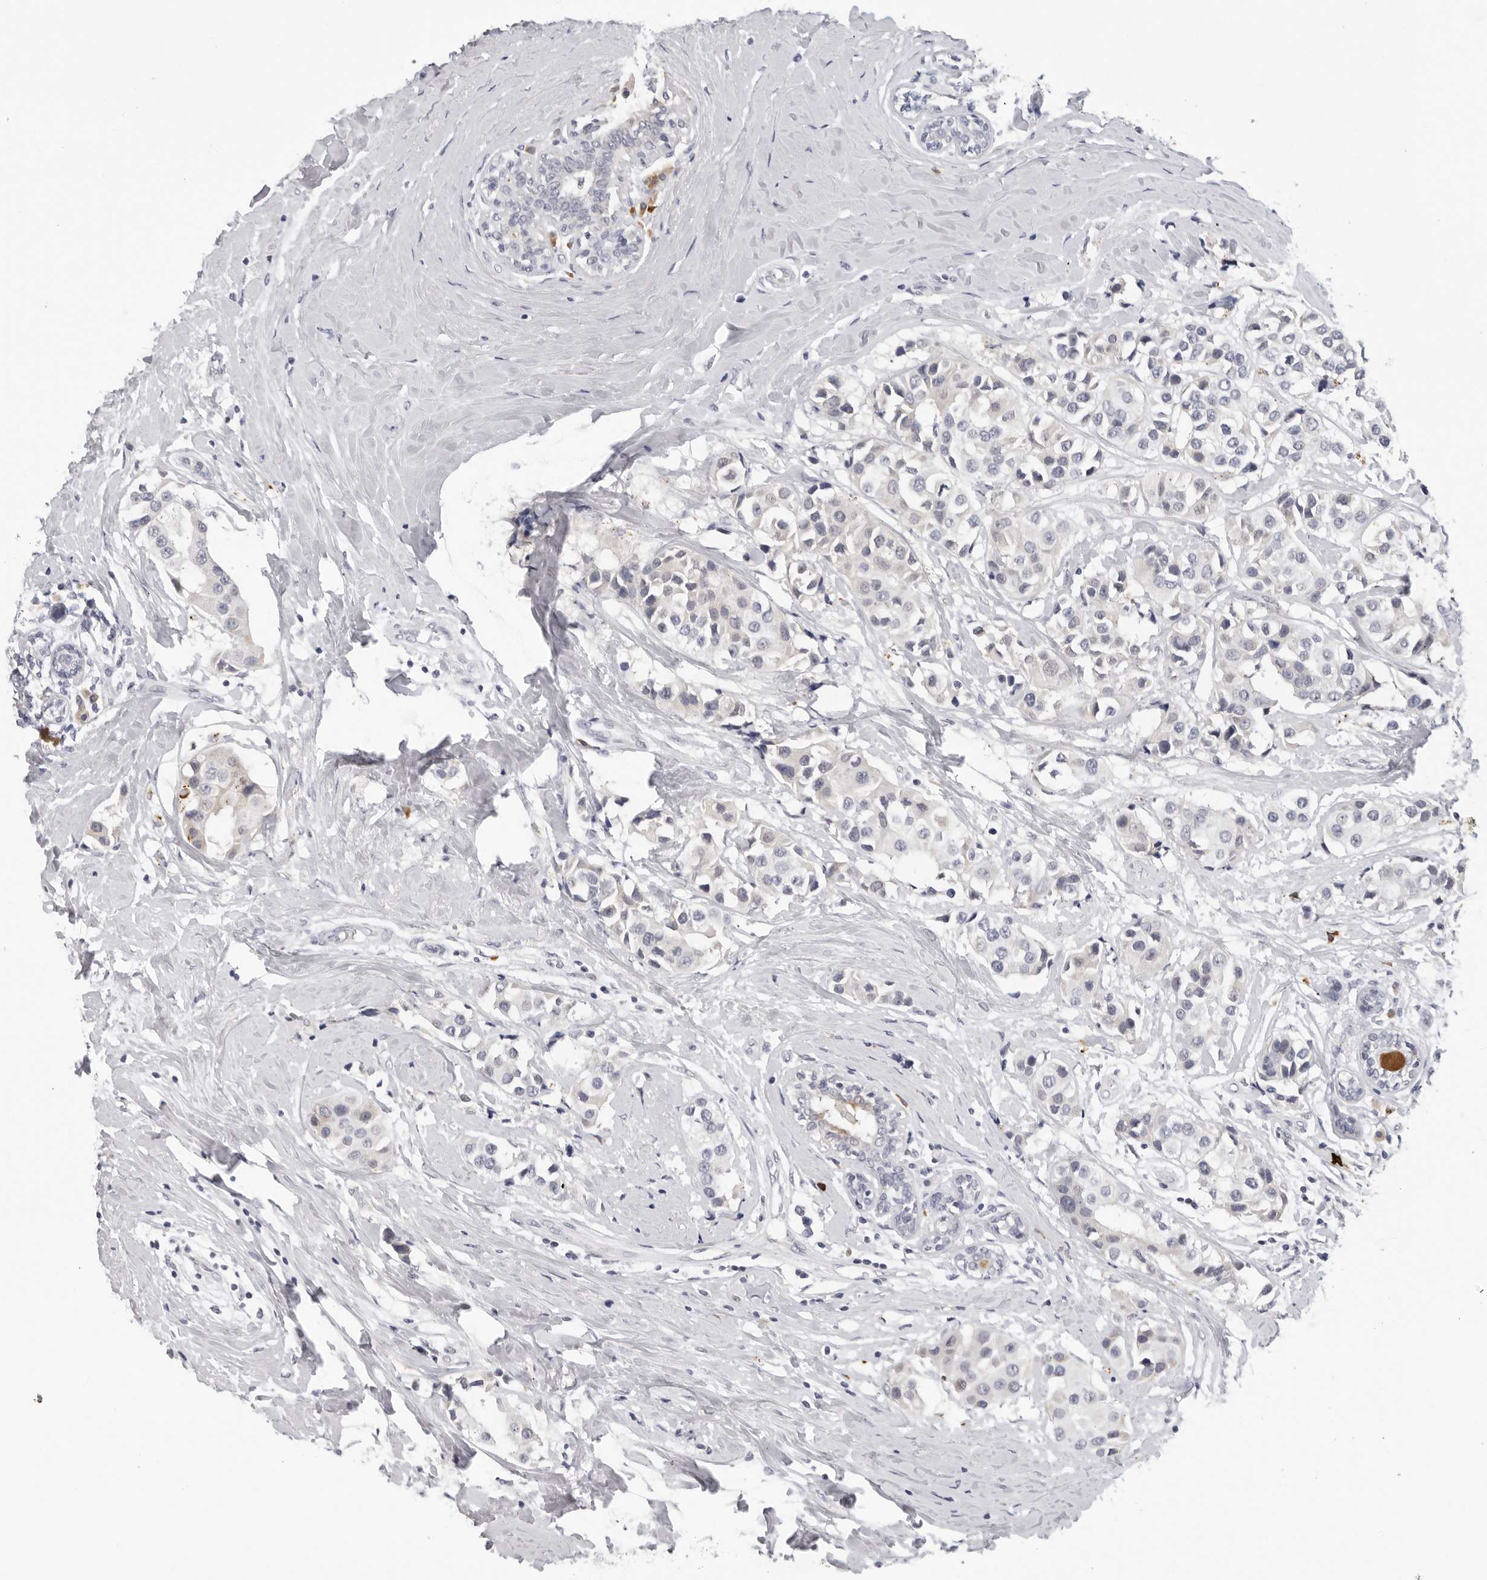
{"staining": {"intensity": "negative", "quantity": "none", "location": "none"}, "tissue": "breast cancer", "cell_type": "Tumor cells", "image_type": "cancer", "snomed": [{"axis": "morphology", "description": "Normal tissue, NOS"}, {"axis": "morphology", "description": "Duct carcinoma"}, {"axis": "topography", "description": "Breast"}], "caption": "The IHC histopathology image has no significant expression in tumor cells of invasive ductal carcinoma (breast) tissue.", "gene": "ZNF502", "patient": {"sex": "female", "age": 39}}